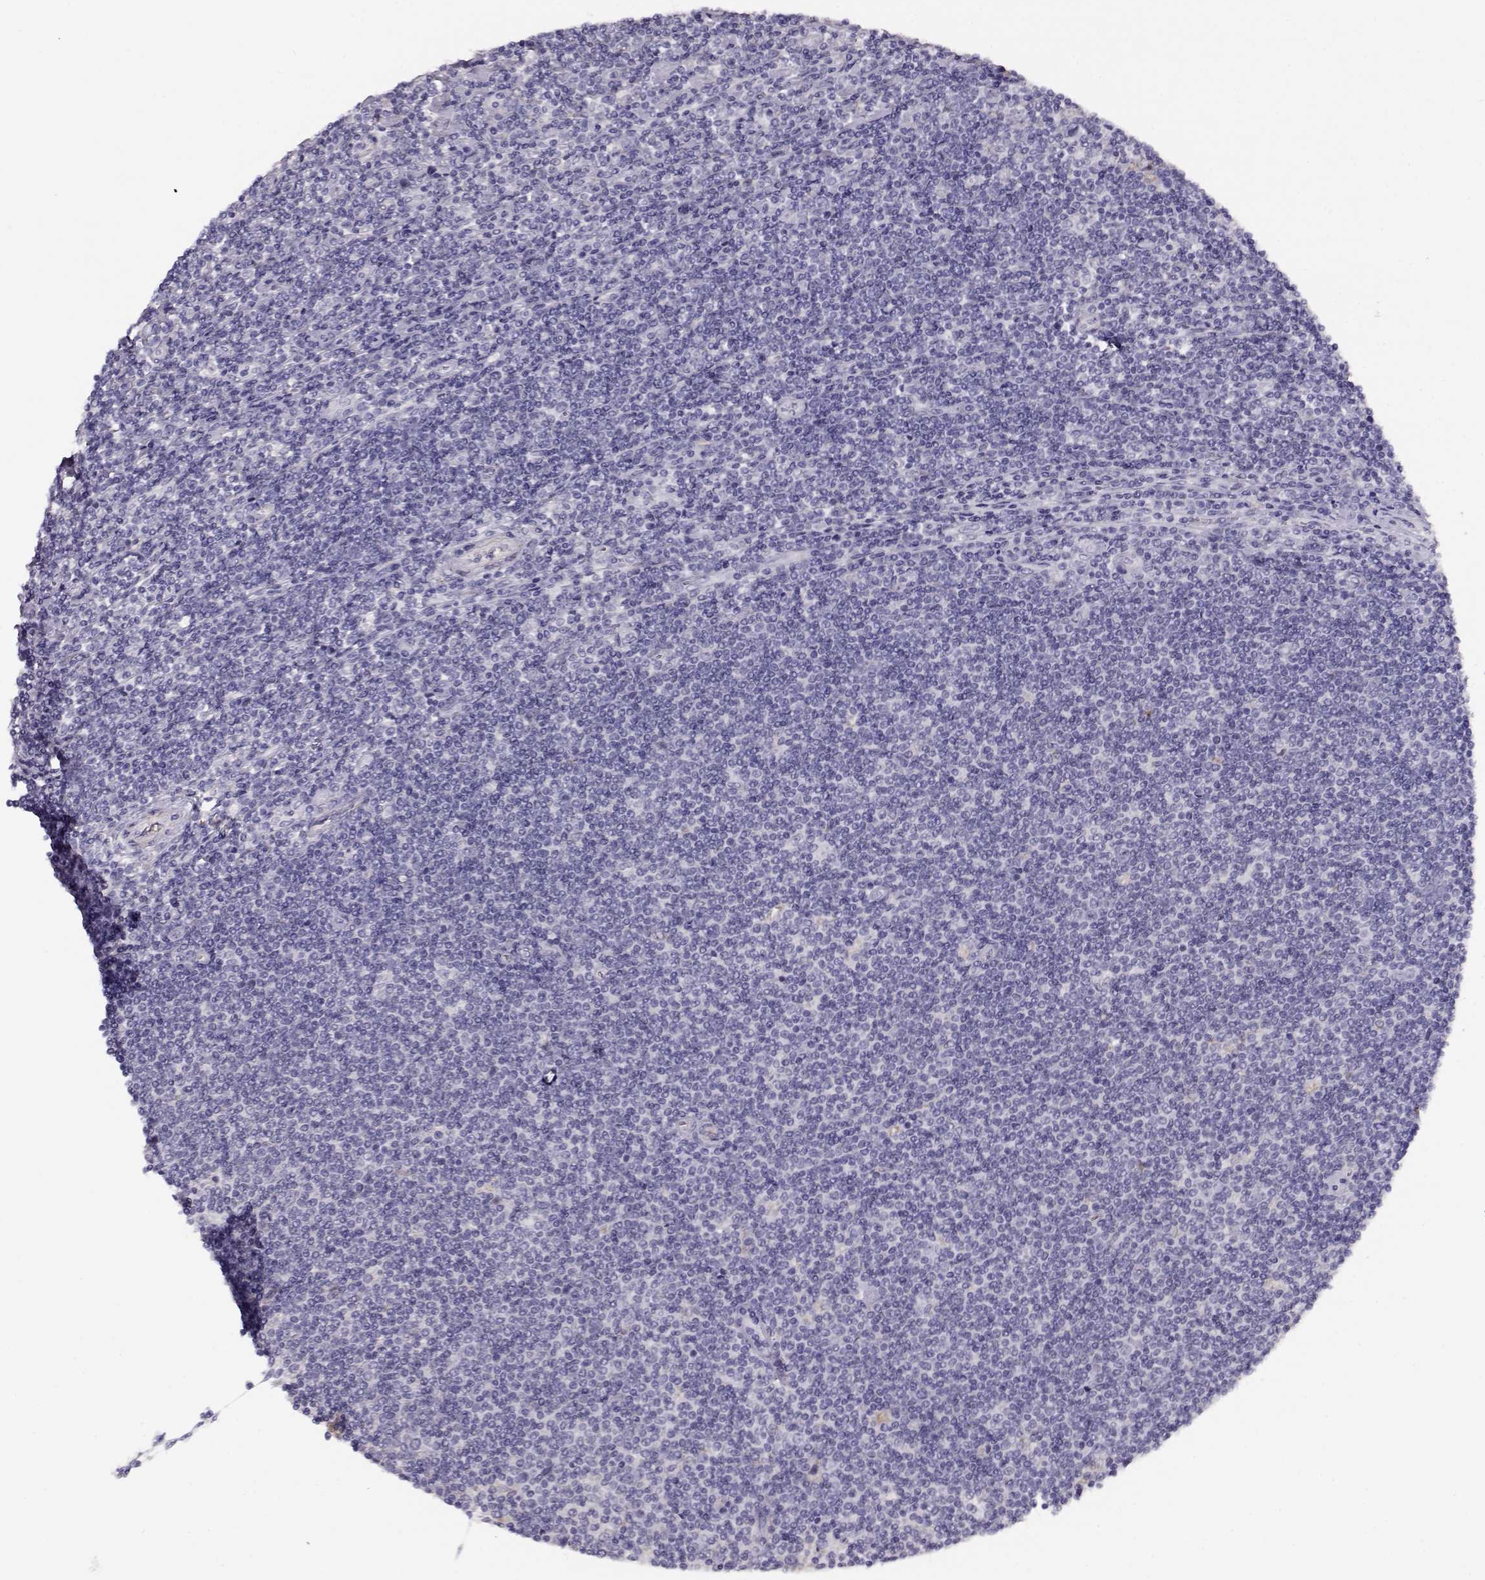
{"staining": {"intensity": "negative", "quantity": "none", "location": "none"}, "tissue": "lymphoma", "cell_type": "Tumor cells", "image_type": "cancer", "snomed": [{"axis": "morphology", "description": "Hodgkin's disease, NOS"}, {"axis": "topography", "description": "Lymph node"}], "caption": "Immunohistochemistry (IHC) of lymphoma reveals no staining in tumor cells.", "gene": "RBM44", "patient": {"sex": "male", "age": 40}}